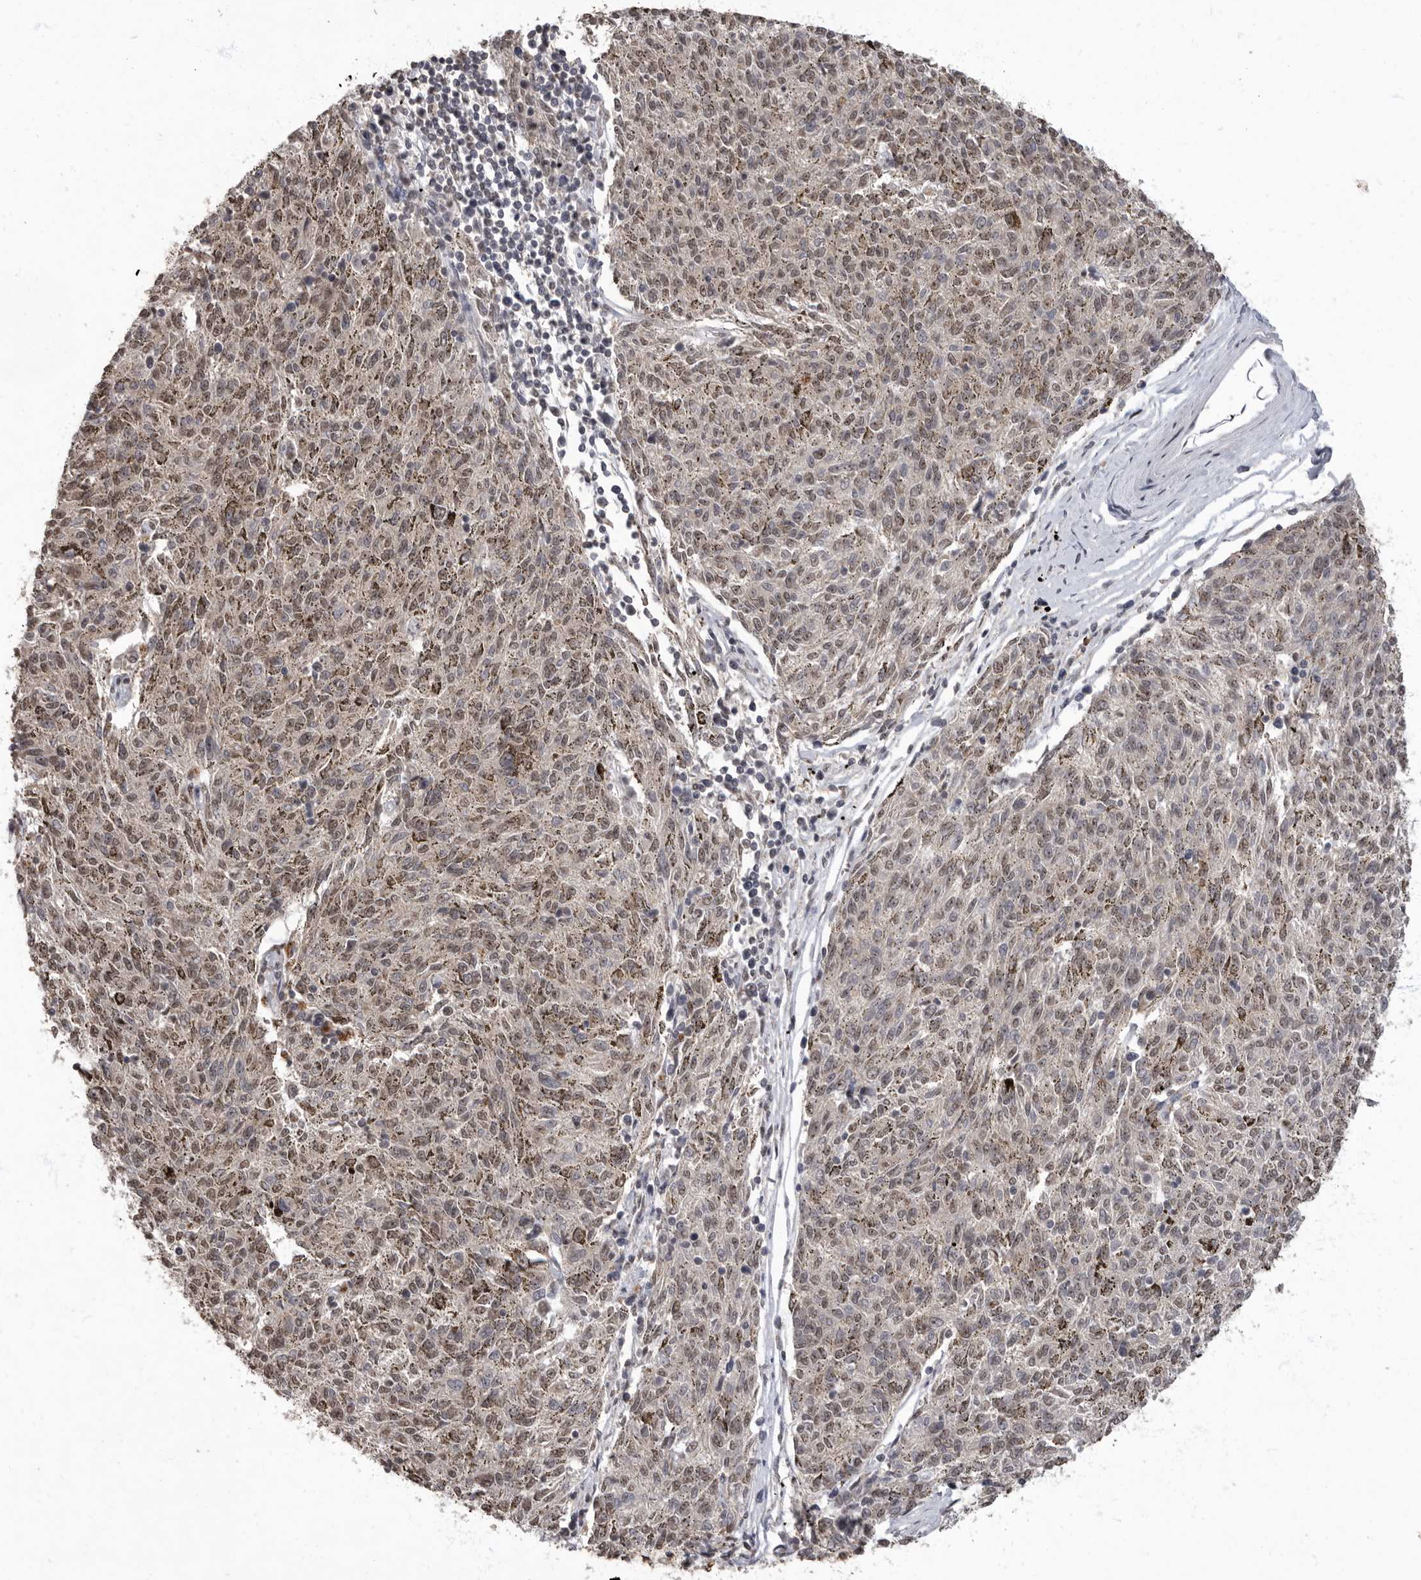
{"staining": {"intensity": "weak", "quantity": ">75%", "location": "cytoplasmic/membranous,nuclear"}, "tissue": "melanoma", "cell_type": "Tumor cells", "image_type": "cancer", "snomed": [{"axis": "morphology", "description": "Malignant melanoma, NOS"}, {"axis": "topography", "description": "Skin"}], "caption": "Immunohistochemistry (IHC) histopathology image of neoplastic tissue: human malignant melanoma stained using immunohistochemistry demonstrates low levels of weak protein expression localized specifically in the cytoplasmic/membranous and nuclear of tumor cells, appearing as a cytoplasmic/membranous and nuclear brown color.", "gene": "NBL1", "patient": {"sex": "female", "age": 72}}